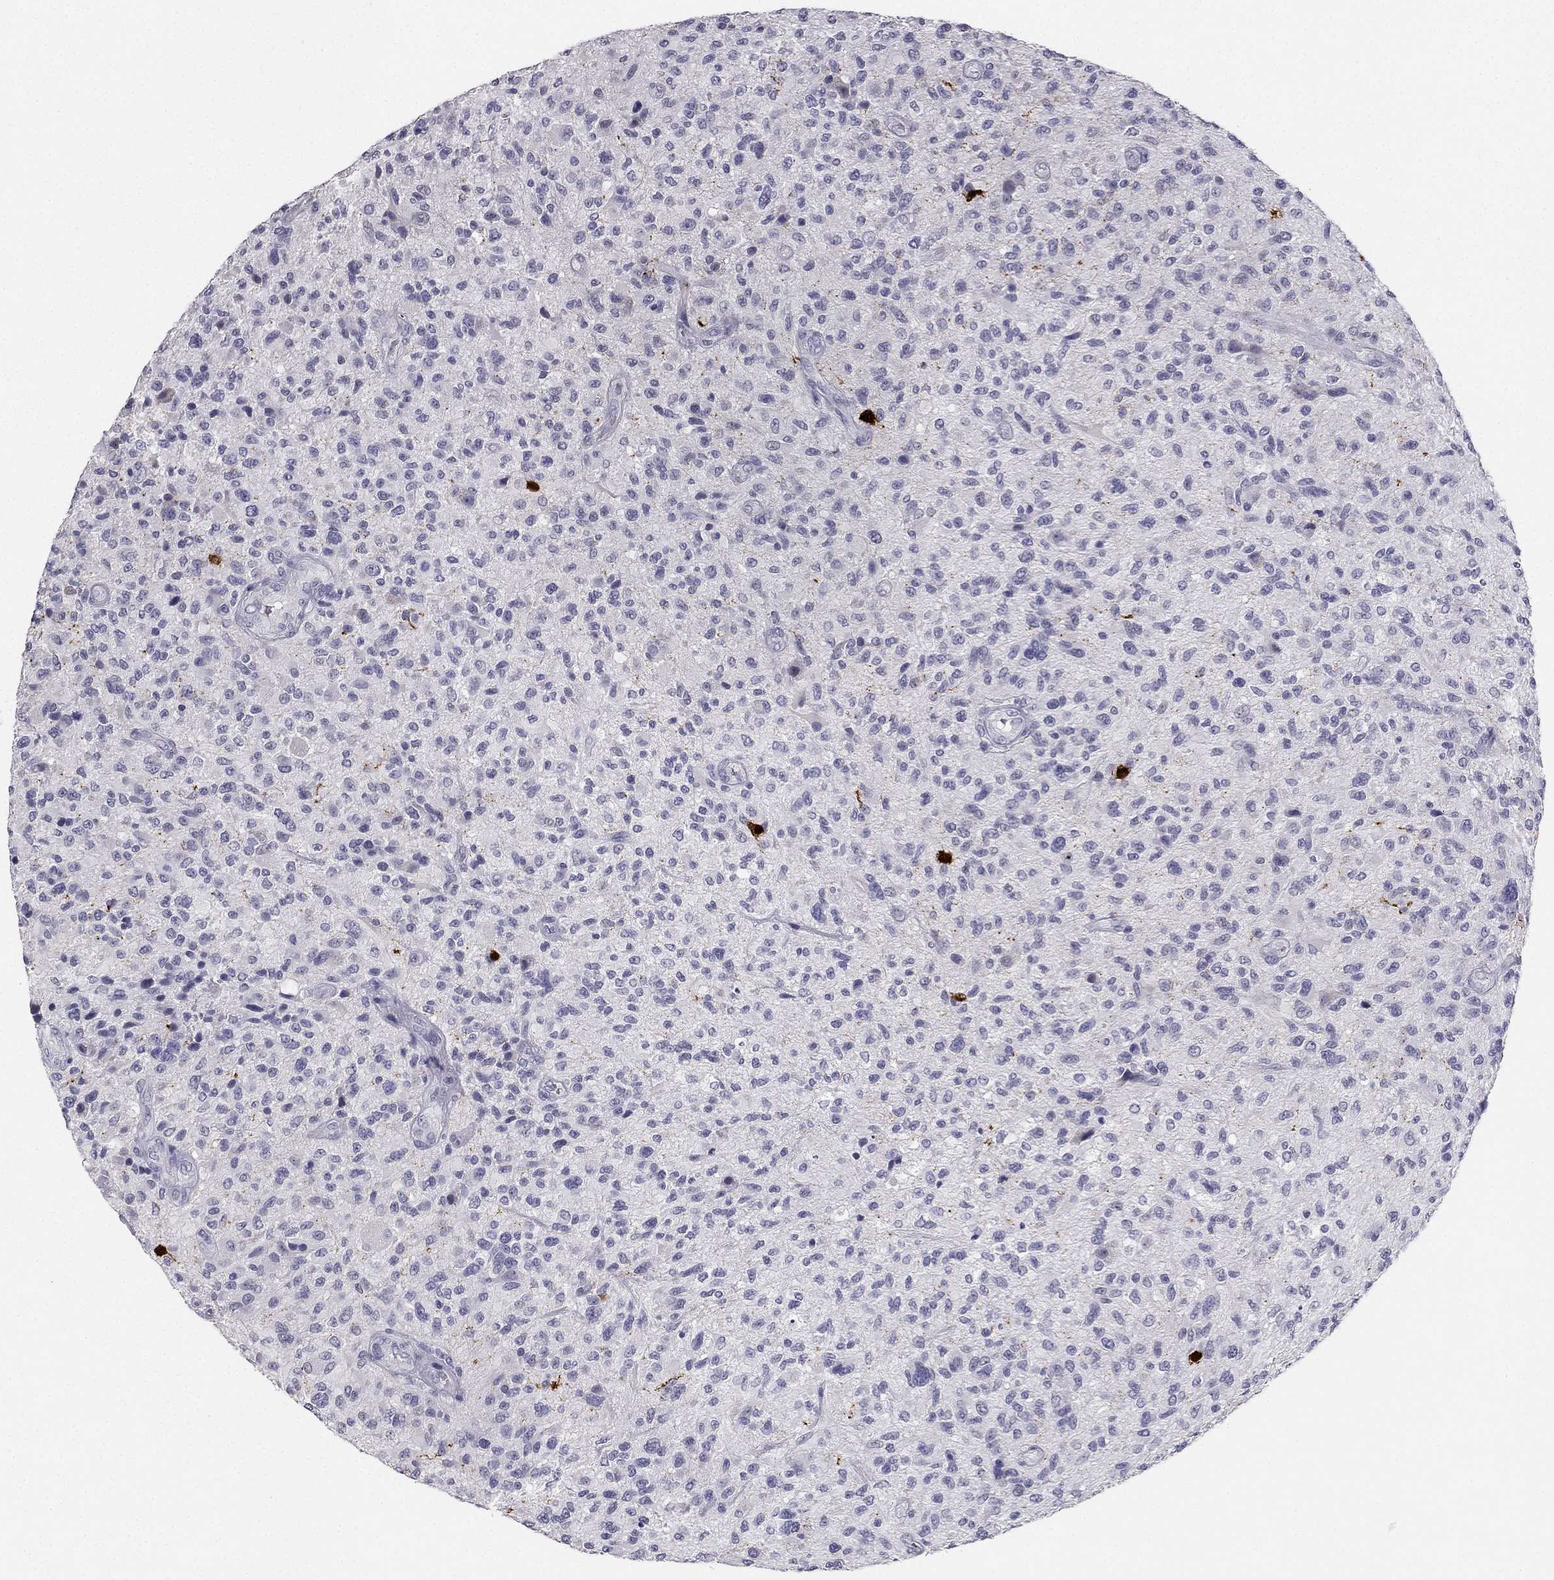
{"staining": {"intensity": "negative", "quantity": "none", "location": "none"}, "tissue": "glioma", "cell_type": "Tumor cells", "image_type": "cancer", "snomed": [{"axis": "morphology", "description": "Glioma, malignant, High grade"}, {"axis": "topography", "description": "Brain"}], "caption": "Immunohistochemical staining of glioma reveals no significant expression in tumor cells.", "gene": "CALB2", "patient": {"sex": "male", "age": 47}}